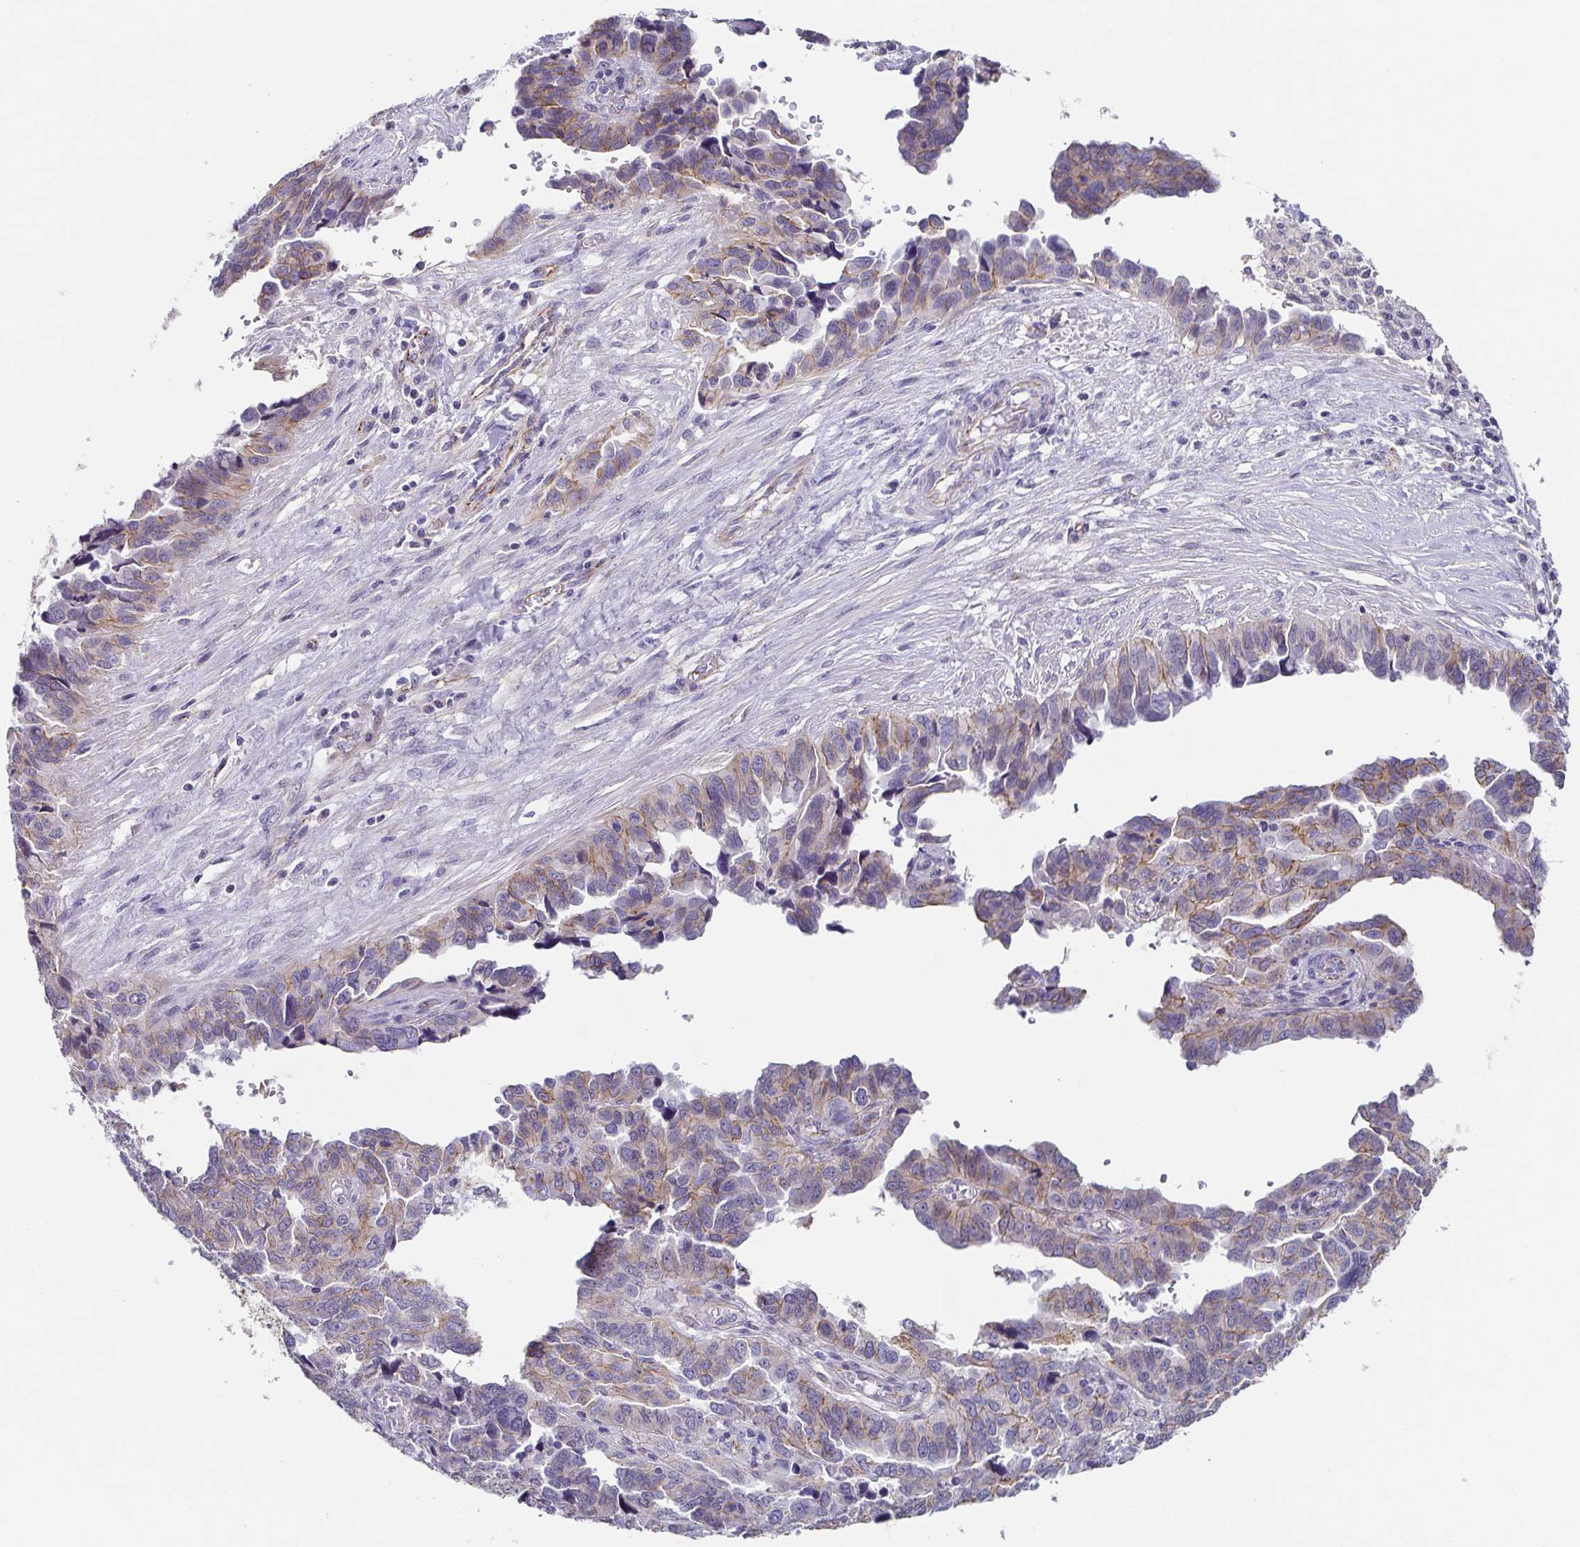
{"staining": {"intensity": "weak", "quantity": "<25%", "location": "cytoplasmic/membranous"}, "tissue": "ovarian cancer", "cell_type": "Tumor cells", "image_type": "cancer", "snomed": [{"axis": "morphology", "description": "Cystadenocarcinoma, serous, NOS"}, {"axis": "topography", "description": "Ovary"}], "caption": "This is a micrograph of immunohistochemistry (IHC) staining of serous cystadenocarcinoma (ovarian), which shows no positivity in tumor cells.", "gene": "PIWIL3", "patient": {"sex": "female", "age": 64}}